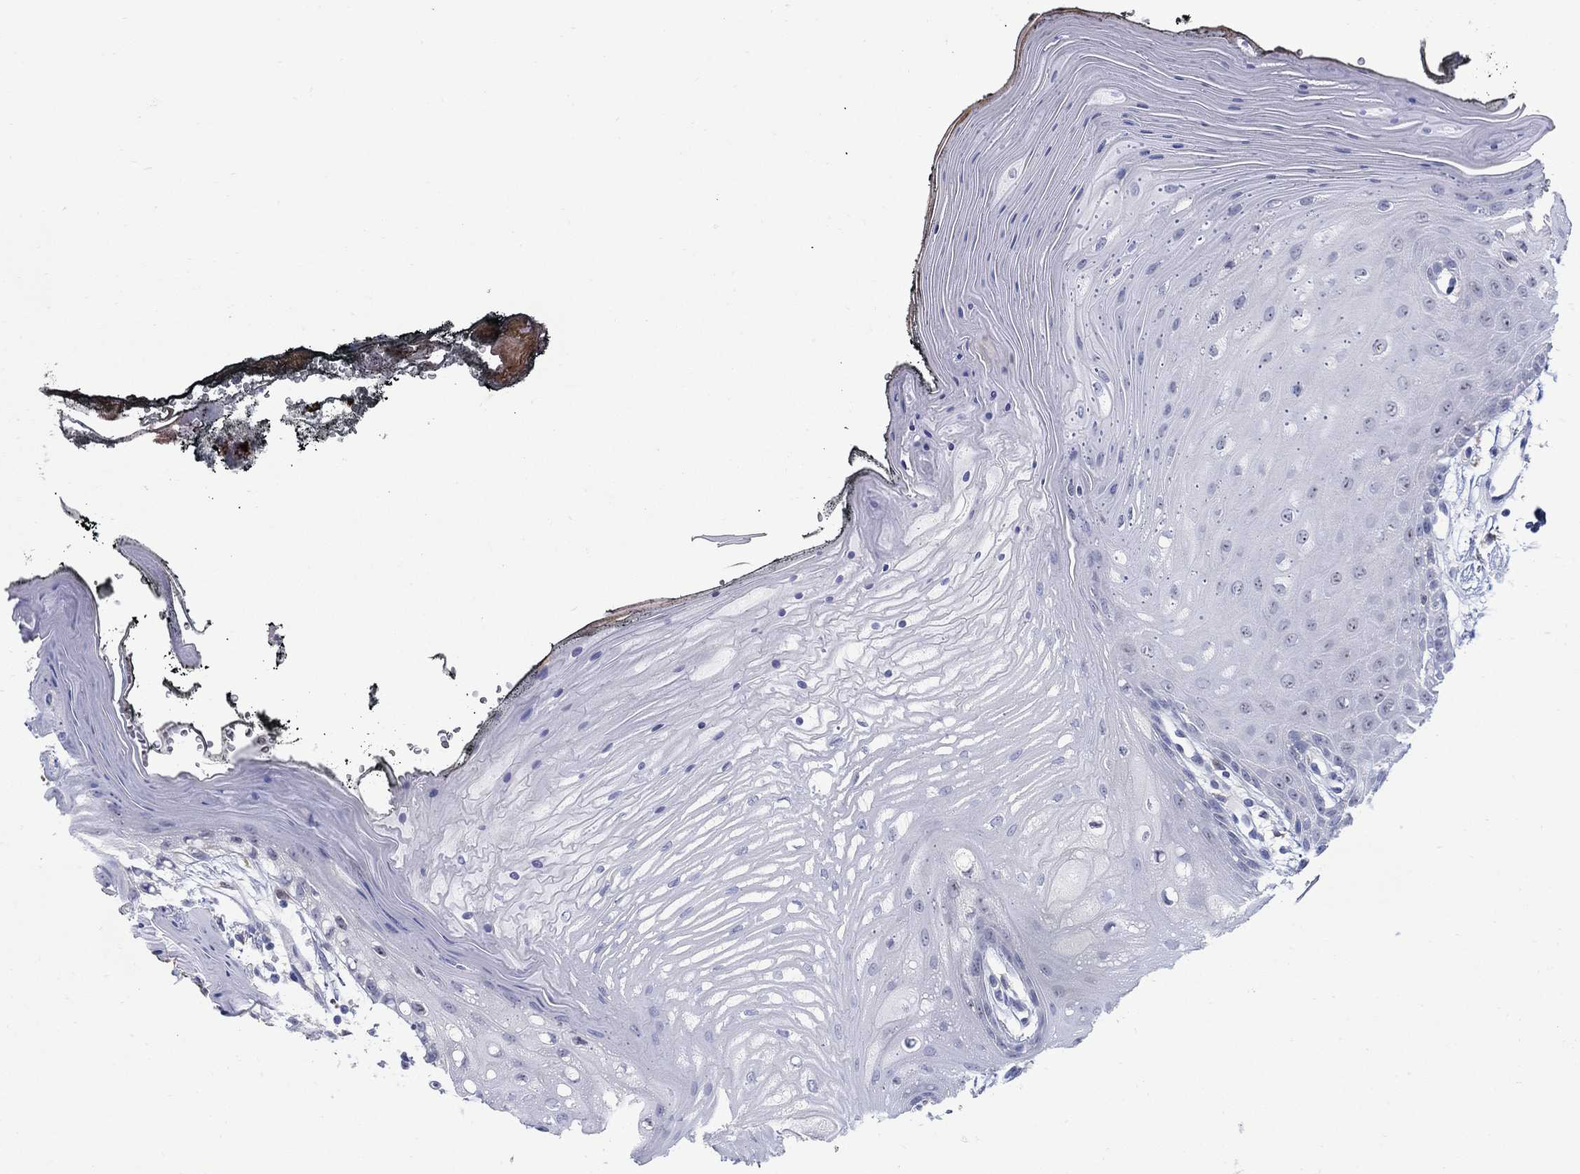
{"staining": {"intensity": "negative", "quantity": "none", "location": "none"}, "tissue": "oral mucosa", "cell_type": "Squamous epithelial cells", "image_type": "normal", "snomed": [{"axis": "morphology", "description": "Normal tissue, NOS"}, {"axis": "morphology", "description": "Squamous cell carcinoma, NOS"}, {"axis": "topography", "description": "Oral tissue"}, {"axis": "topography", "description": "Head-Neck"}], "caption": "DAB (3,3'-diaminobenzidine) immunohistochemical staining of unremarkable oral mucosa shows no significant positivity in squamous epithelial cells.", "gene": "REEP2", "patient": {"sex": "male", "age": 65}}